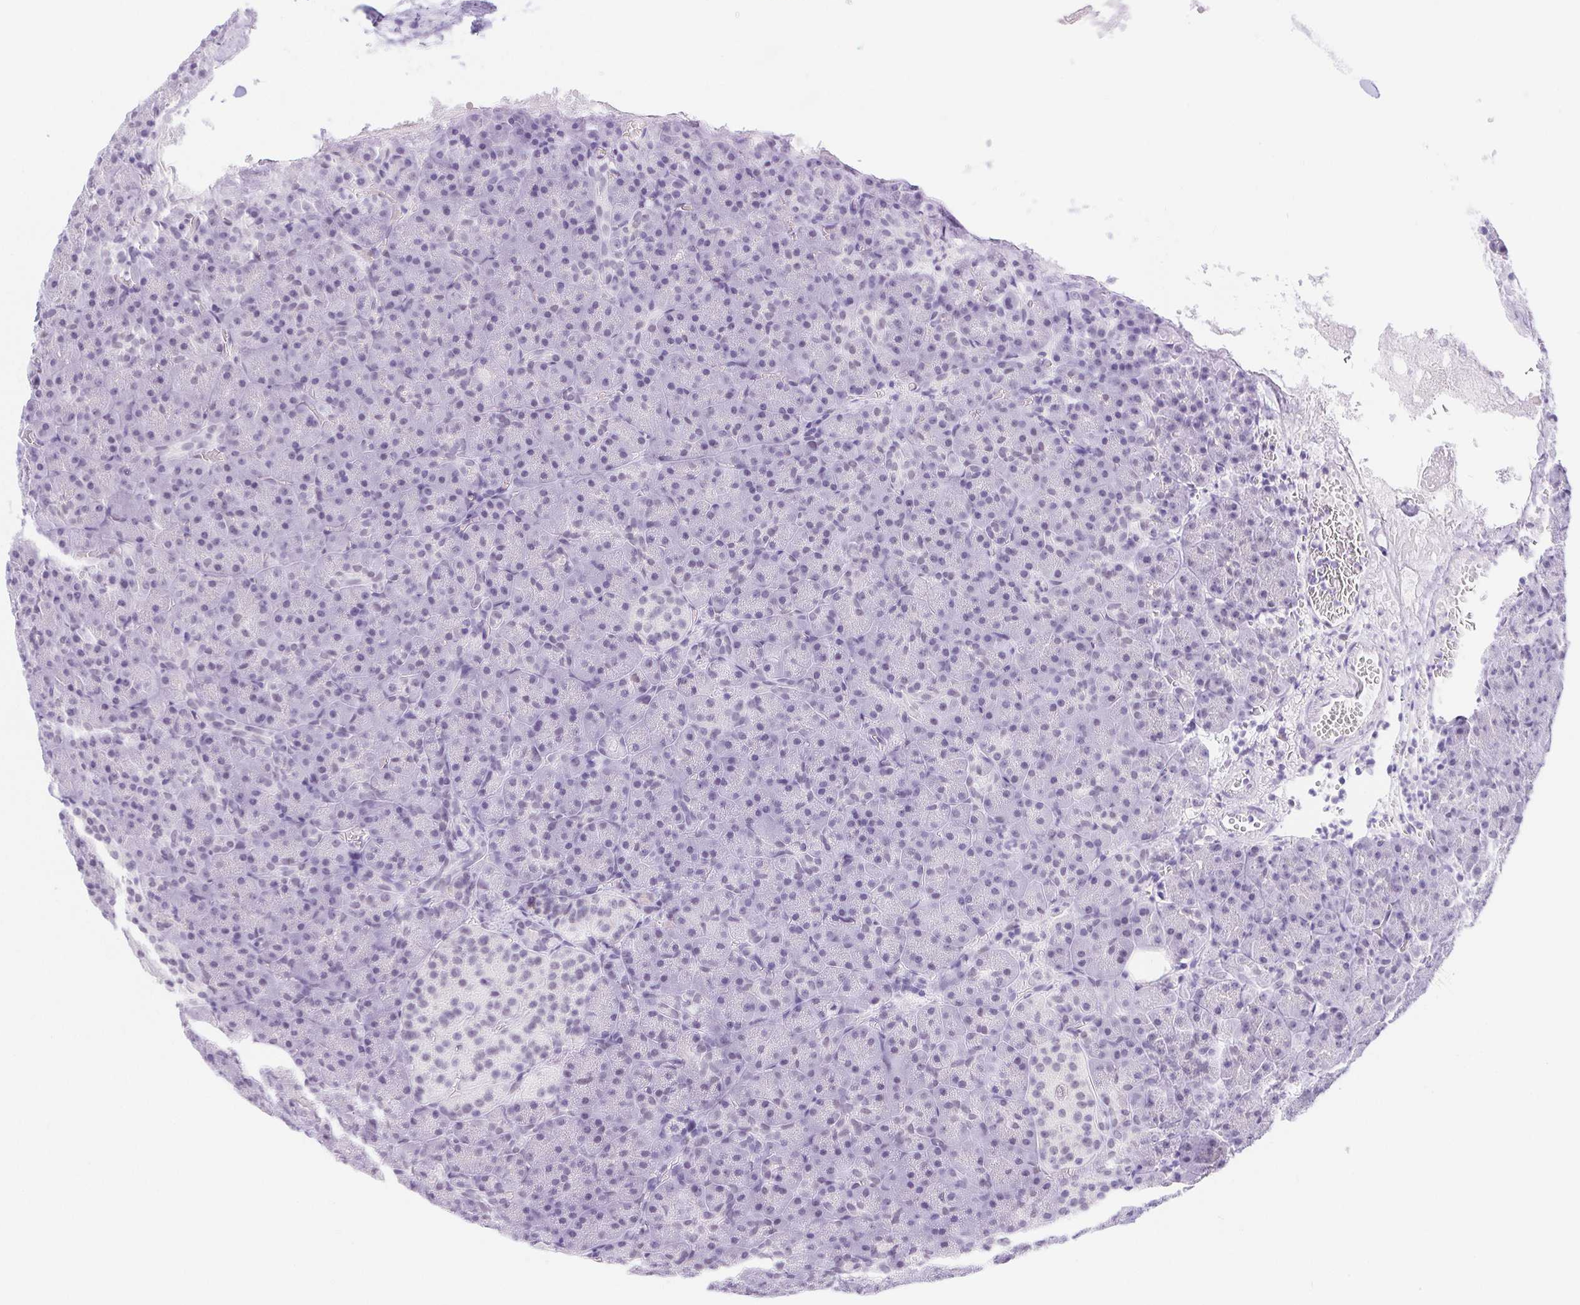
{"staining": {"intensity": "weak", "quantity": "<25%", "location": "nuclear"}, "tissue": "pancreas", "cell_type": "Exocrine glandular cells", "image_type": "normal", "snomed": [{"axis": "morphology", "description": "Normal tissue, NOS"}, {"axis": "topography", "description": "Pancreas"}], "caption": "Immunohistochemical staining of benign human pancreas shows no significant staining in exocrine glandular cells. Nuclei are stained in blue.", "gene": "CAND1", "patient": {"sex": "female", "age": 74}}